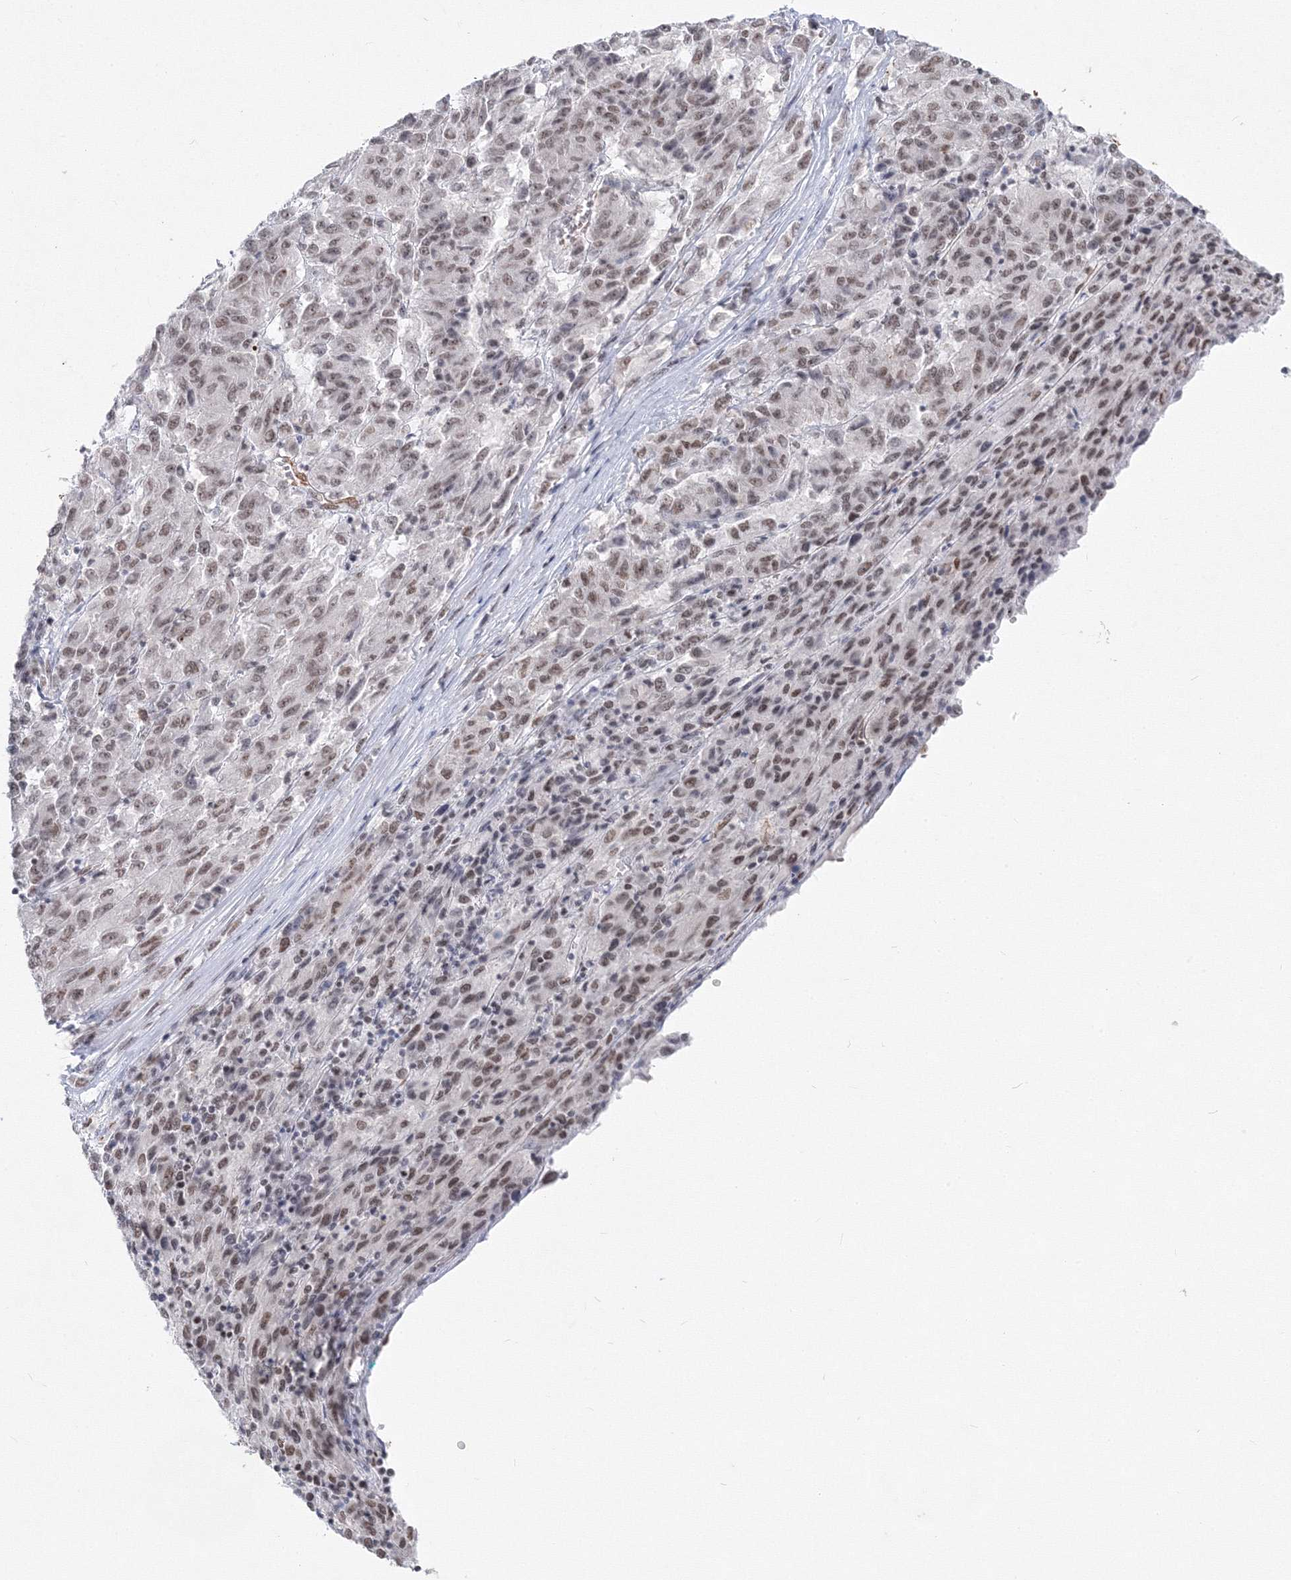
{"staining": {"intensity": "weak", "quantity": "25%-75%", "location": "nuclear"}, "tissue": "melanoma", "cell_type": "Tumor cells", "image_type": "cancer", "snomed": [{"axis": "morphology", "description": "Malignant melanoma, Metastatic site"}, {"axis": "topography", "description": "Lung"}], "caption": "A micrograph of malignant melanoma (metastatic site) stained for a protein exhibits weak nuclear brown staining in tumor cells. The protein is shown in brown color, while the nuclei are stained blue.", "gene": "ZNF638", "patient": {"sex": "male", "age": 64}}